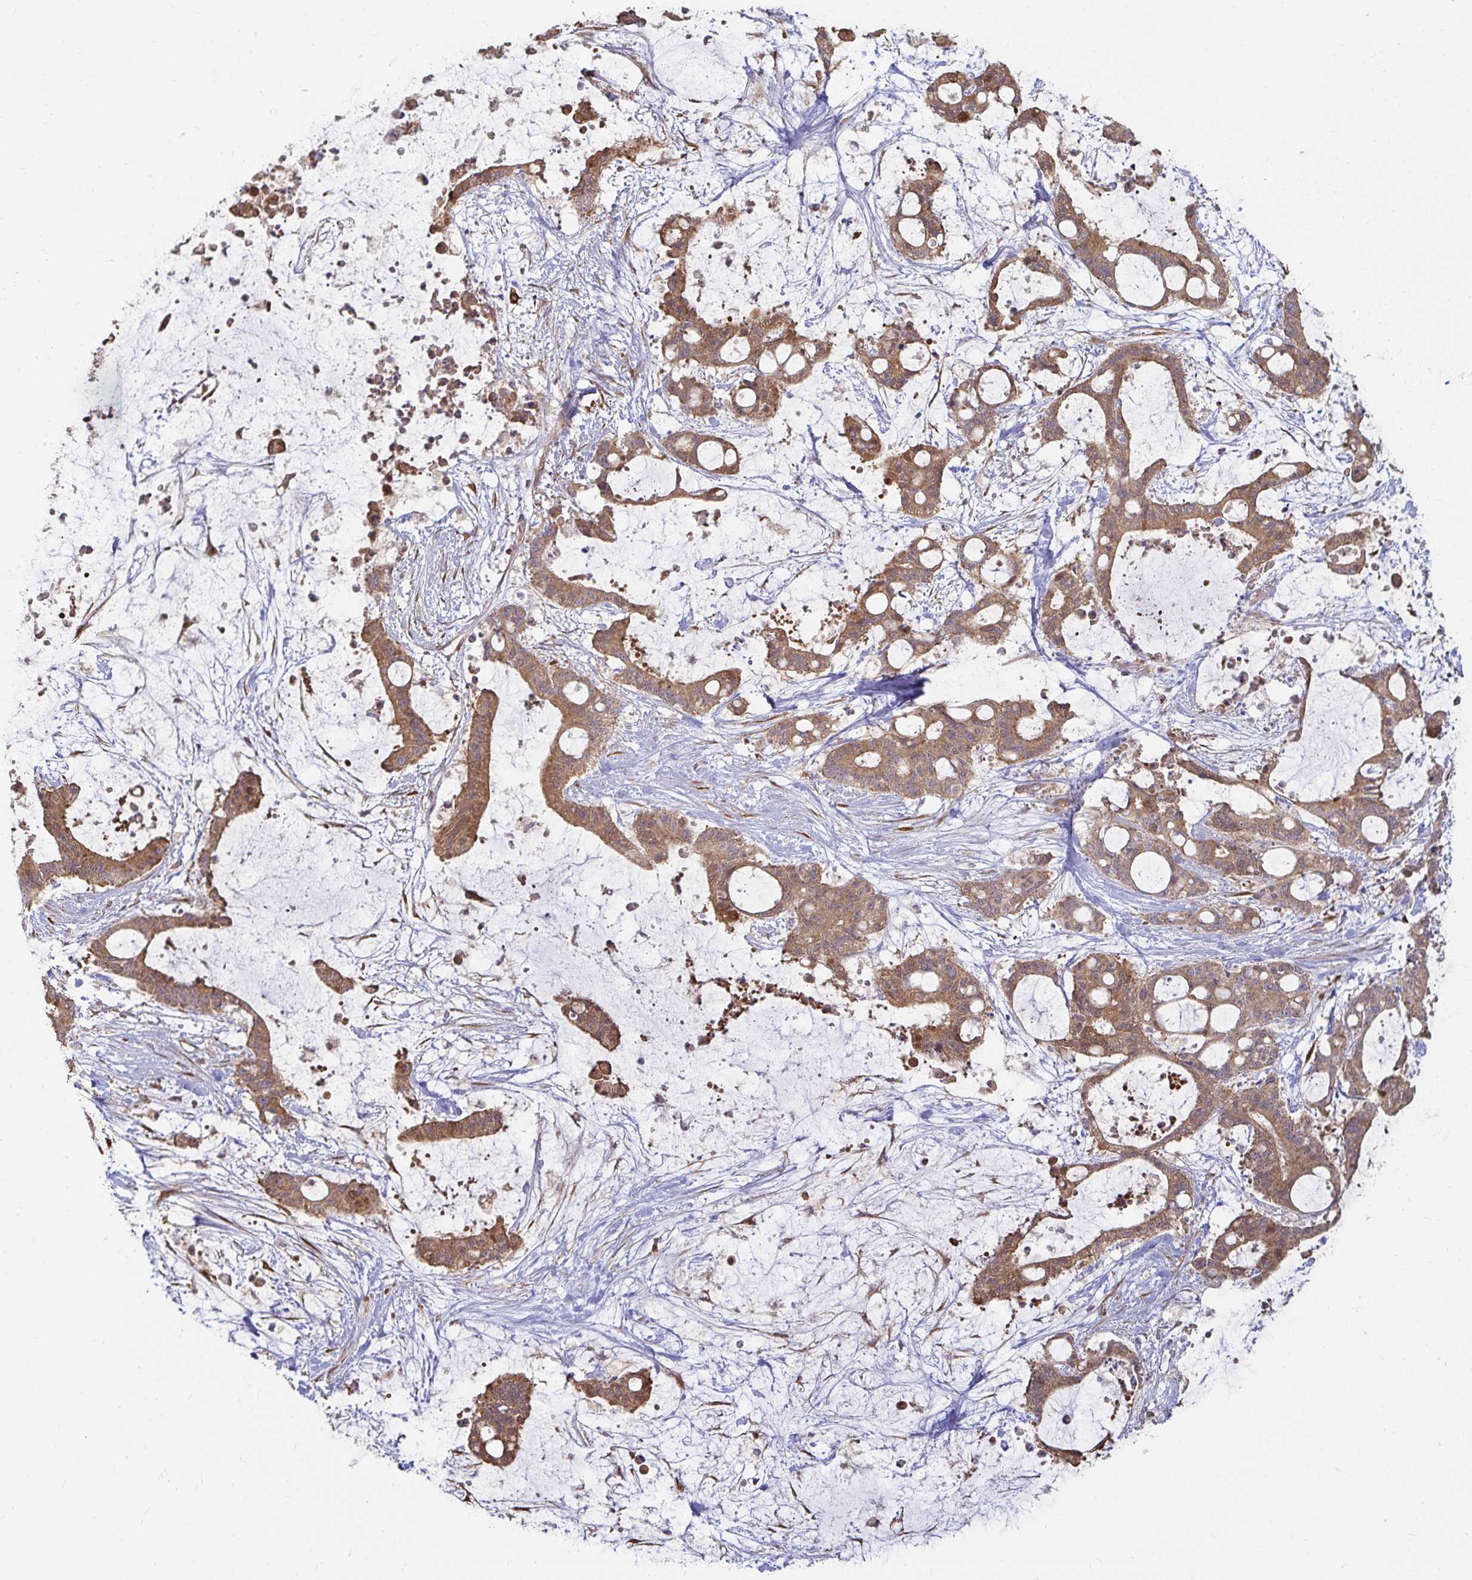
{"staining": {"intensity": "moderate", "quantity": ">75%", "location": "cytoplasmic/membranous"}, "tissue": "liver cancer", "cell_type": "Tumor cells", "image_type": "cancer", "snomed": [{"axis": "morphology", "description": "Normal tissue, NOS"}, {"axis": "morphology", "description": "Cholangiocarcinoma"}, {"axis": "topography", "description": "Liver"}, {"axis": "topography", "description": "Peripheral nerve tissue"}], "caption": "Protein analysis of liver cancer tissue demonstrates moderate cytoplasmic/membranous expression in approximately >75% of tumor cells.", "gene": "CAST", "patient": {"sex": "female", "age": 73}}